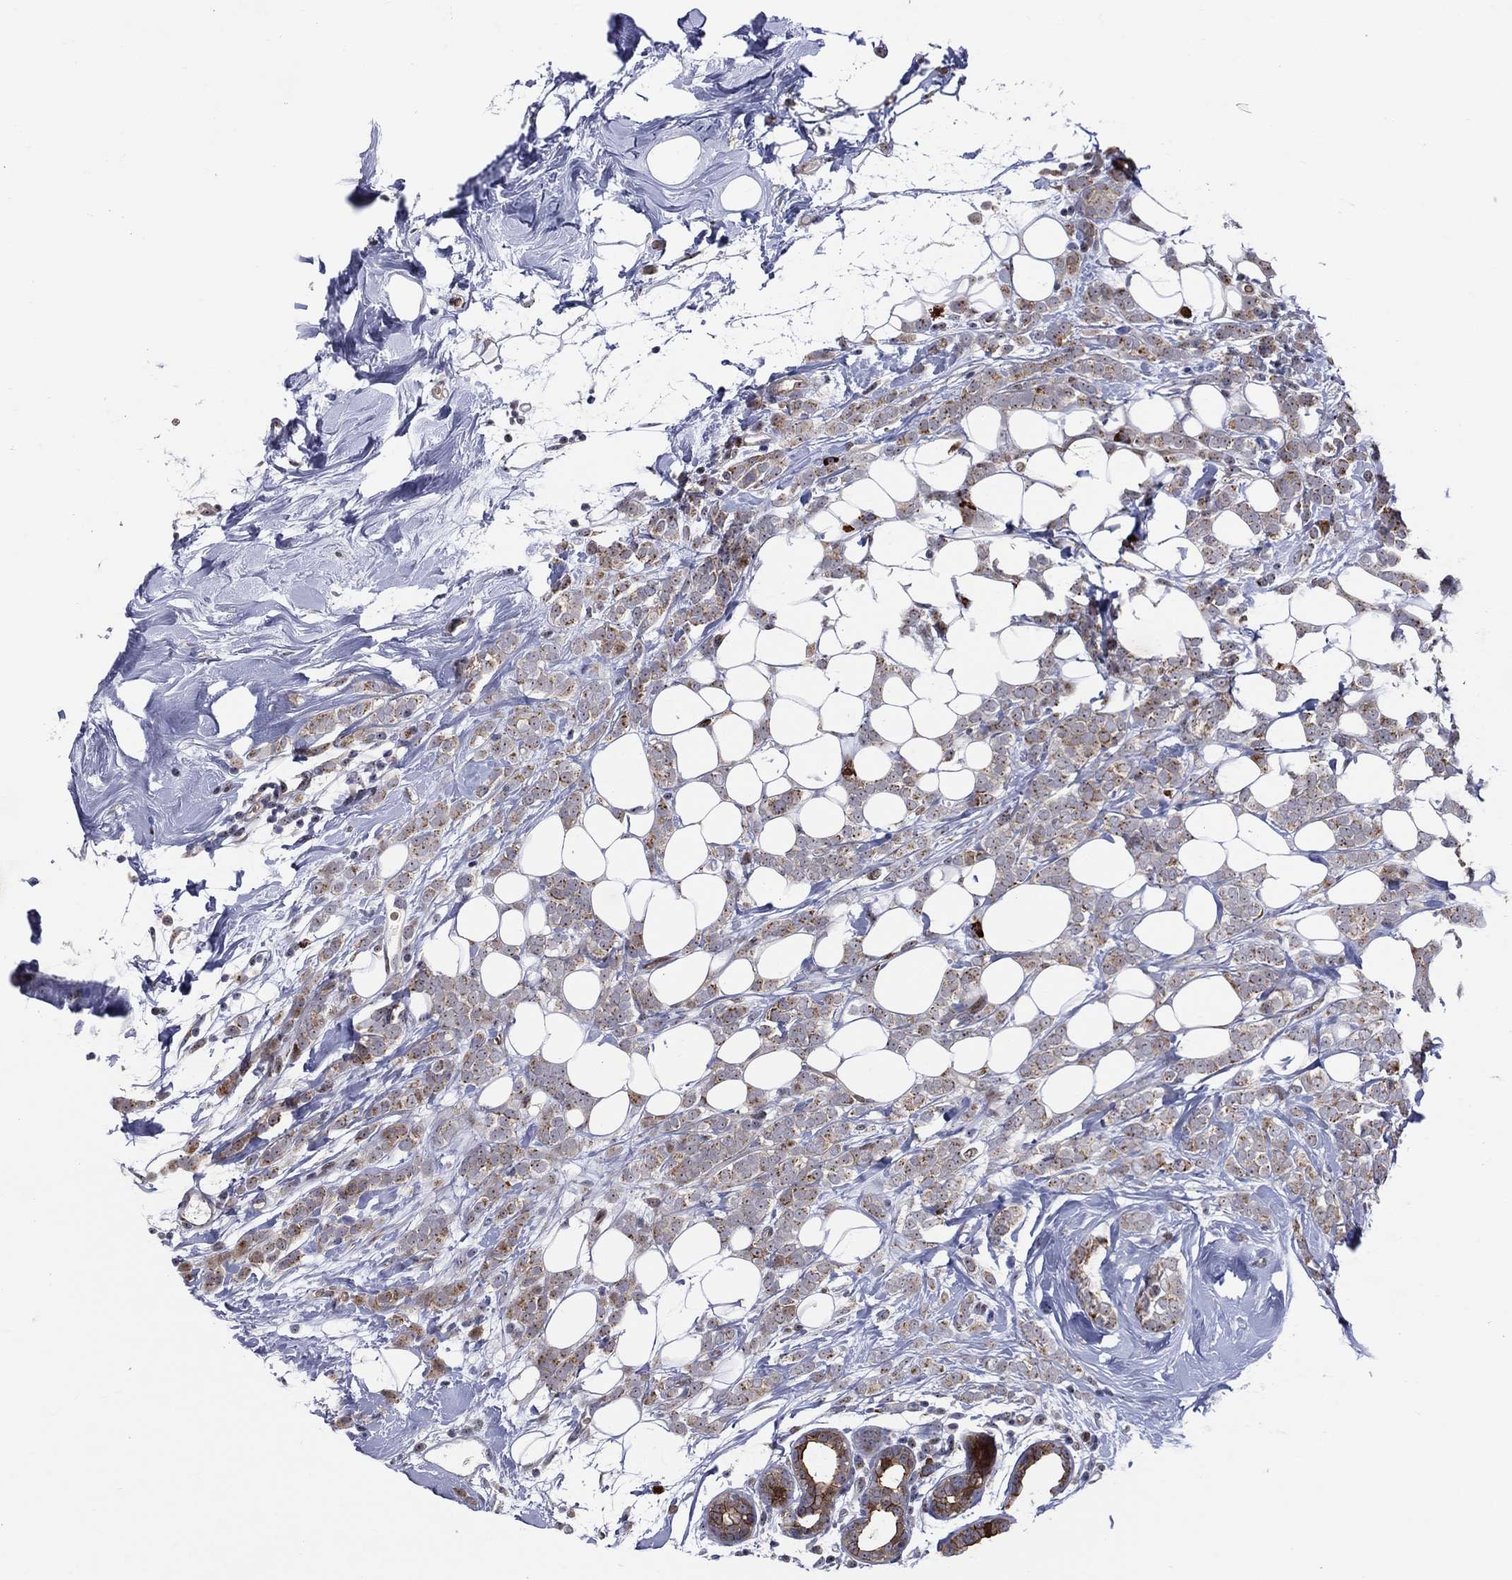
{"staining": {"intensity": "moderate", "quantity": "25%-75%", "location": "cytoplasmic/membranous"}, "tissue": "breast cancer", "cell_type": "Tumor cells", "image_type": "cancer", "snomed": [{"axis": "morphology", "description": "Lobular carcinoma"}, {"axis": "topography", "description": "Breast"}], "caption": "Breast cancer stained with a brown dye shows moderate cytoplasmic/membranous positive expression in about 25%-75% of tumor cells.", "gene": "VHL", "patient": {"sex": "female", "age": 49}}